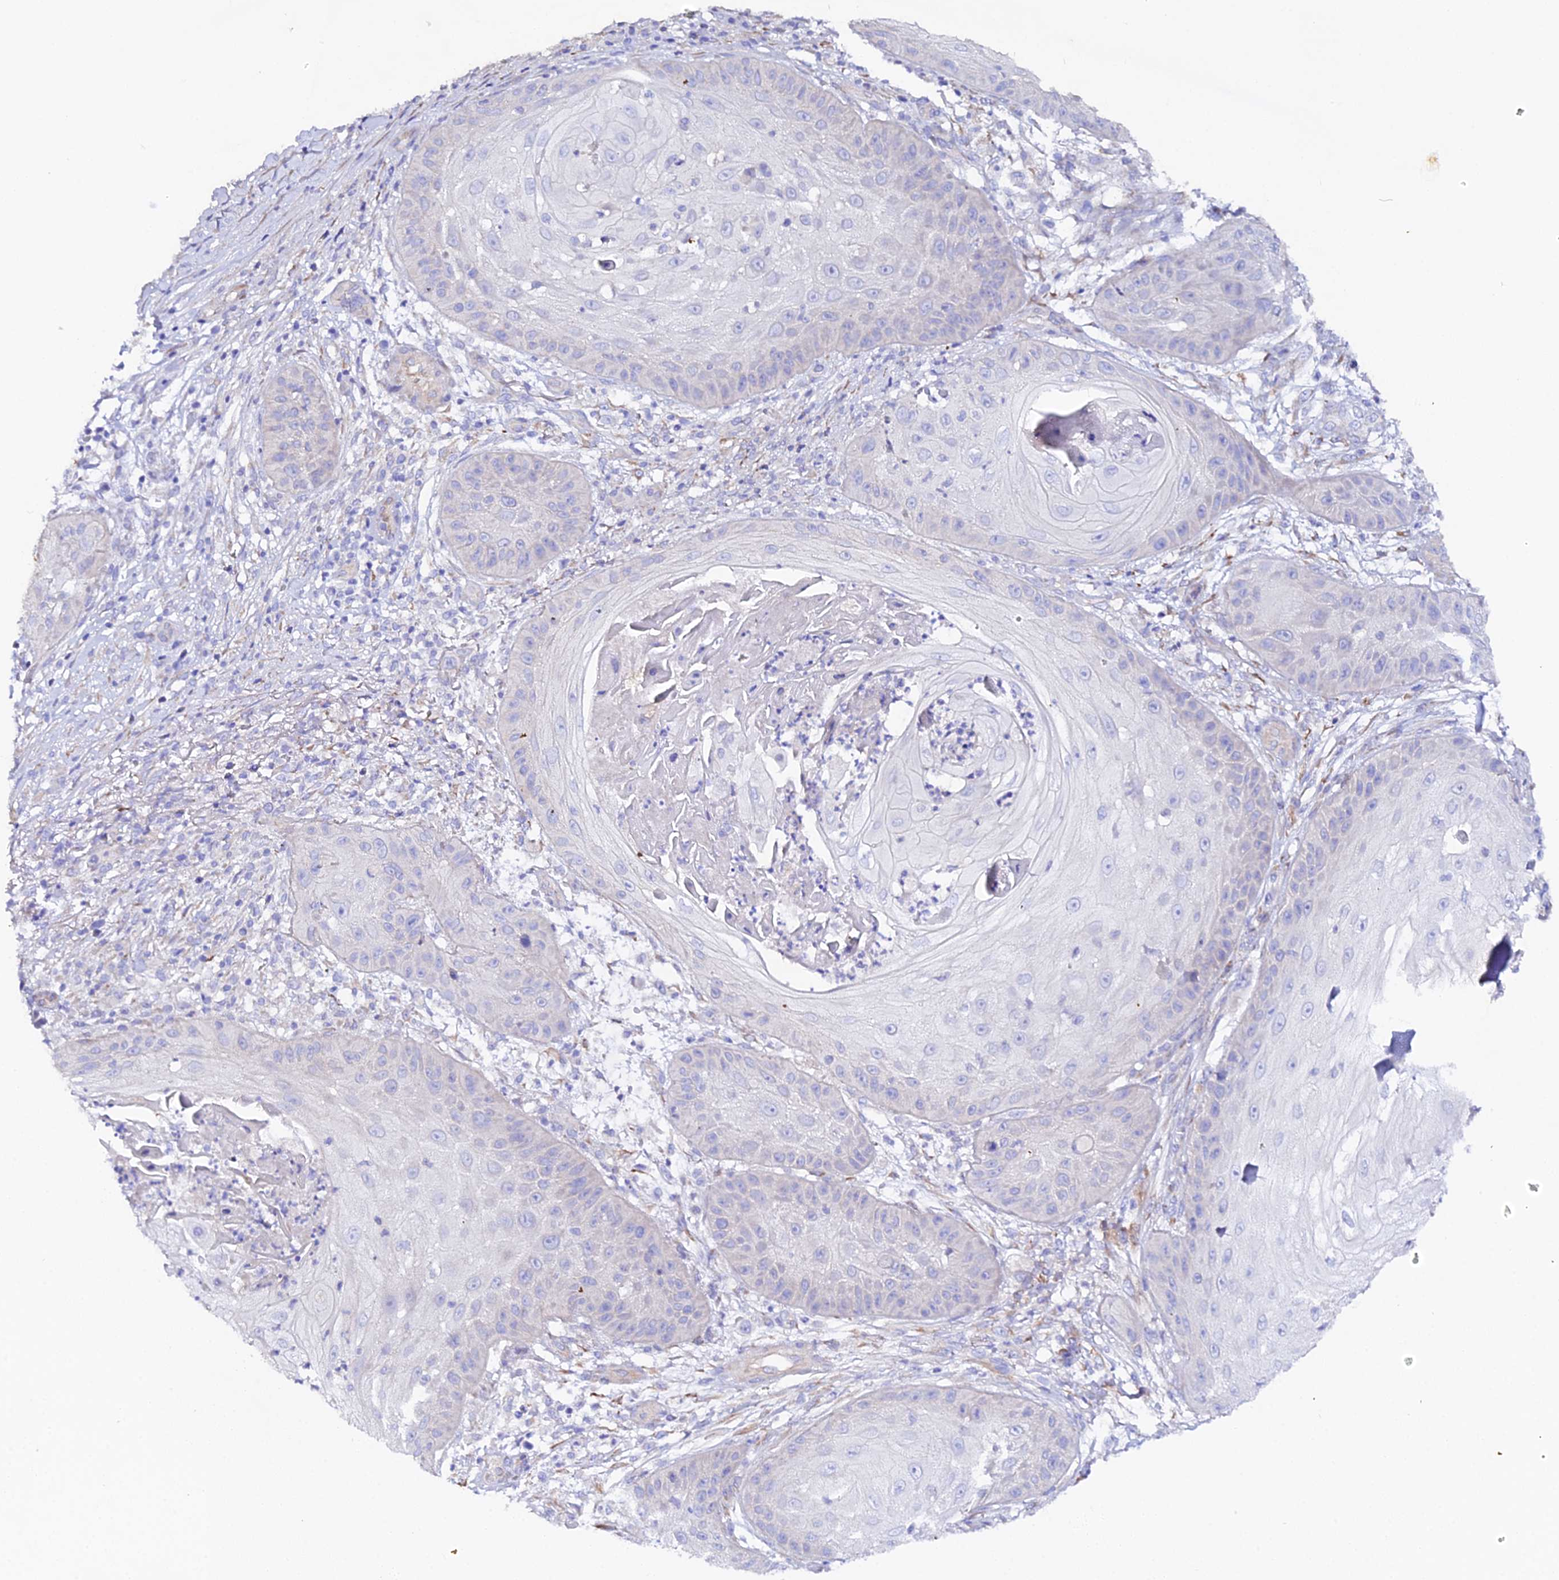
{"staining": {"intensity": "negative", "quantity": "none", "location": "none"}, "tissue": "skin cancer", "cell_type": "Tumor cells", "image_type": "cancer", "snomed": [{"axis": "morphology", "description": "Squamous cell carcinoma, NOS"}, {"axis": "topography", "description": "Skin"}], "caption": "The IHC micrograph has no significant positivity in tumor cells of skin cancer (squamous cell carcinoma) tissue. (Brightfield microscopy of DAB immunohistochemistry (IHC) at high magnification).", "gene": "CFAP45", "patient": {"sex": "male", "age": 70}}